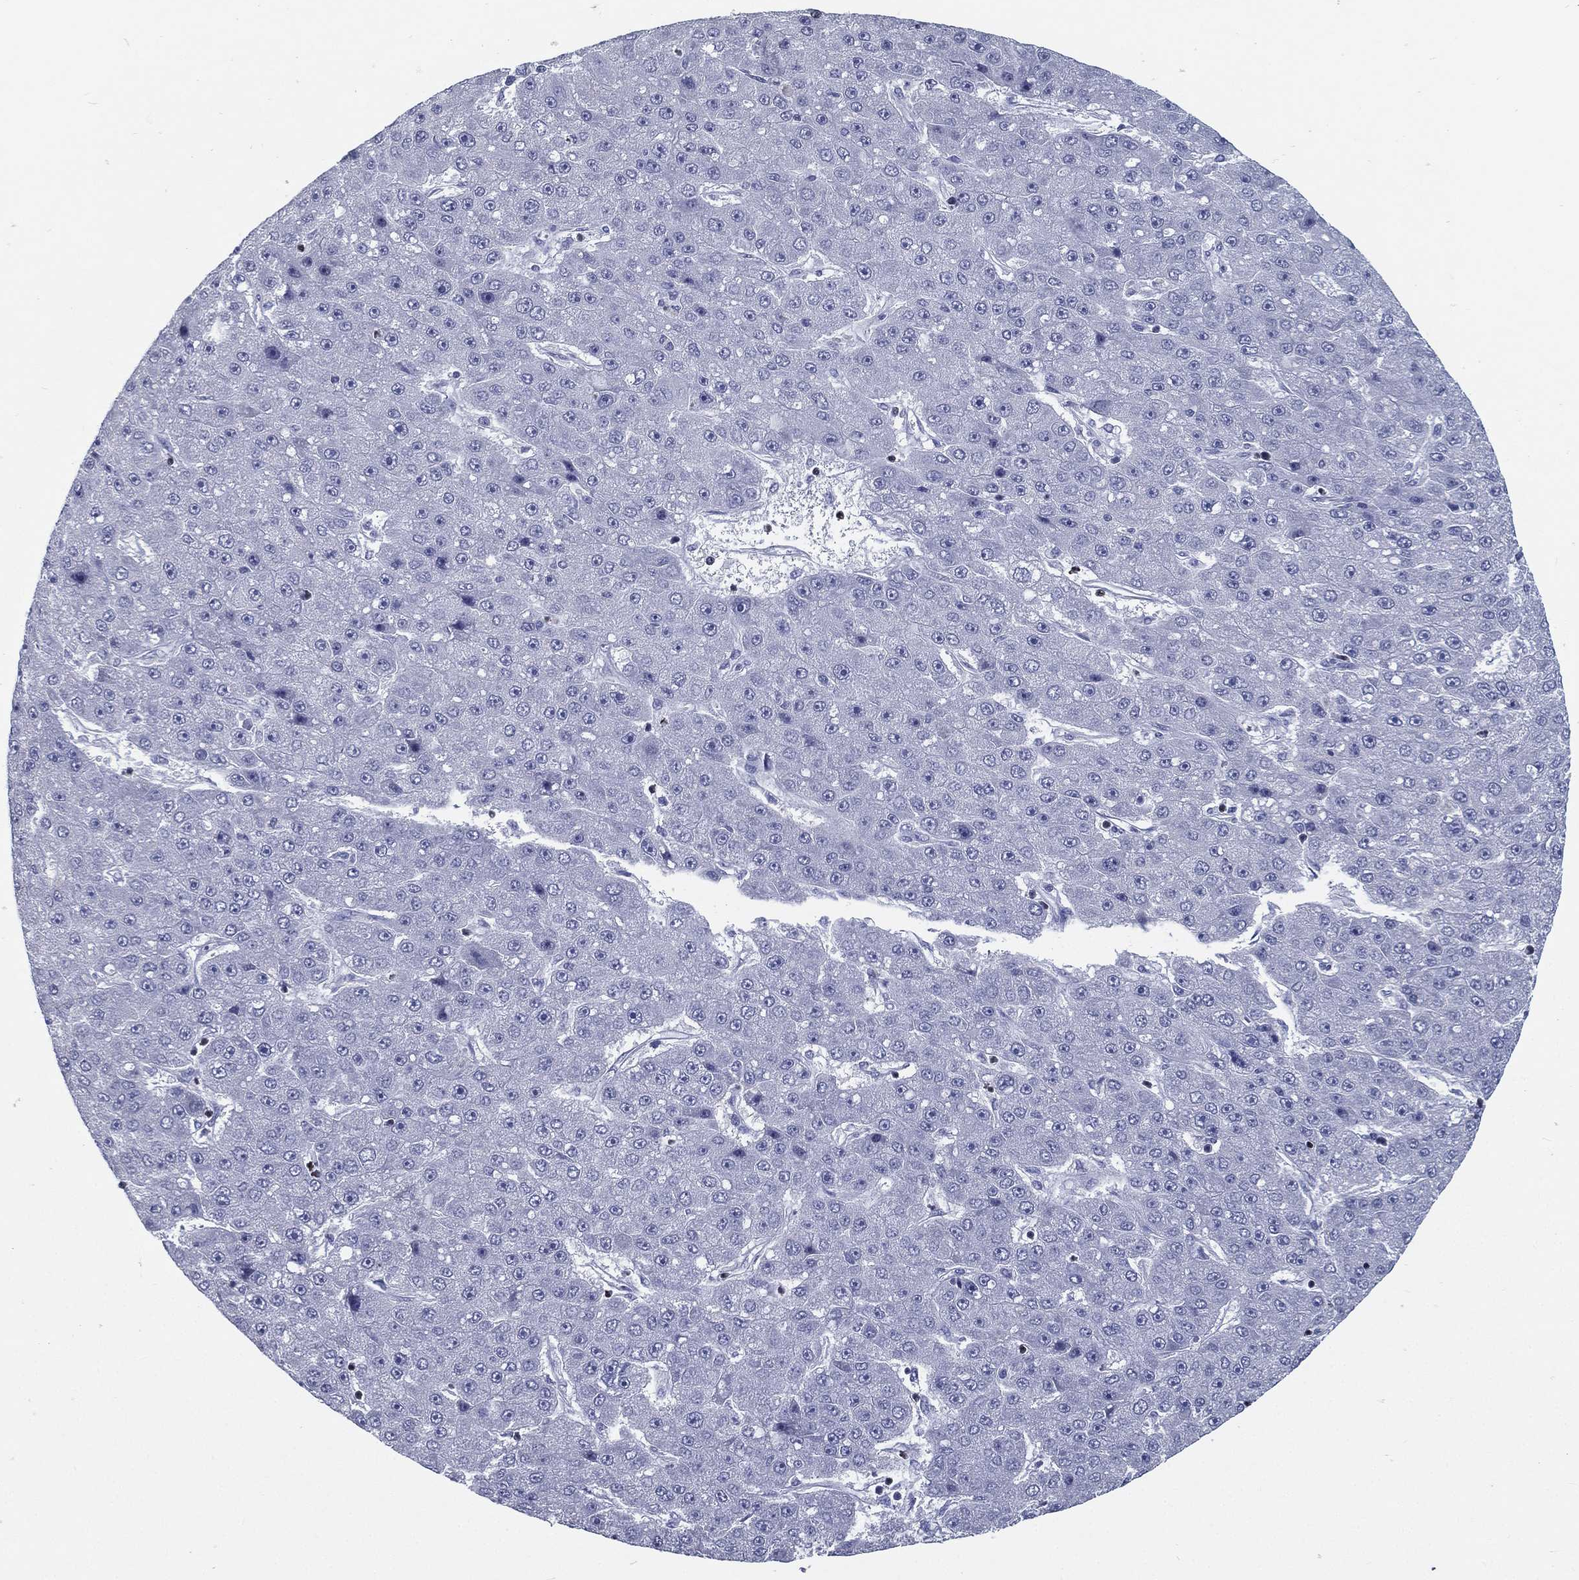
{"staining": {"intensity": "negative", "quantity": "none", "location": "none"}, "tissue": "liver cancer", "cell_type": "Tumor cells", "image_type": "cancer", "snomed": [{"axis": "morphology", "description": "Carcinoma, Hepatocellular, NOS"}, {"axis": "topography", "description": "Liver"}], "caption": "Immunohistochemistry image of neoplastic tissue: hepatocellular carcinoma (liver) stained with DAB exhibits no significant protein positivity in tumor cells. (DAB immunohistochemistry, high magnification).", "gene": "PYHIN1", "patient": {"sex": "male", "age": 67}}